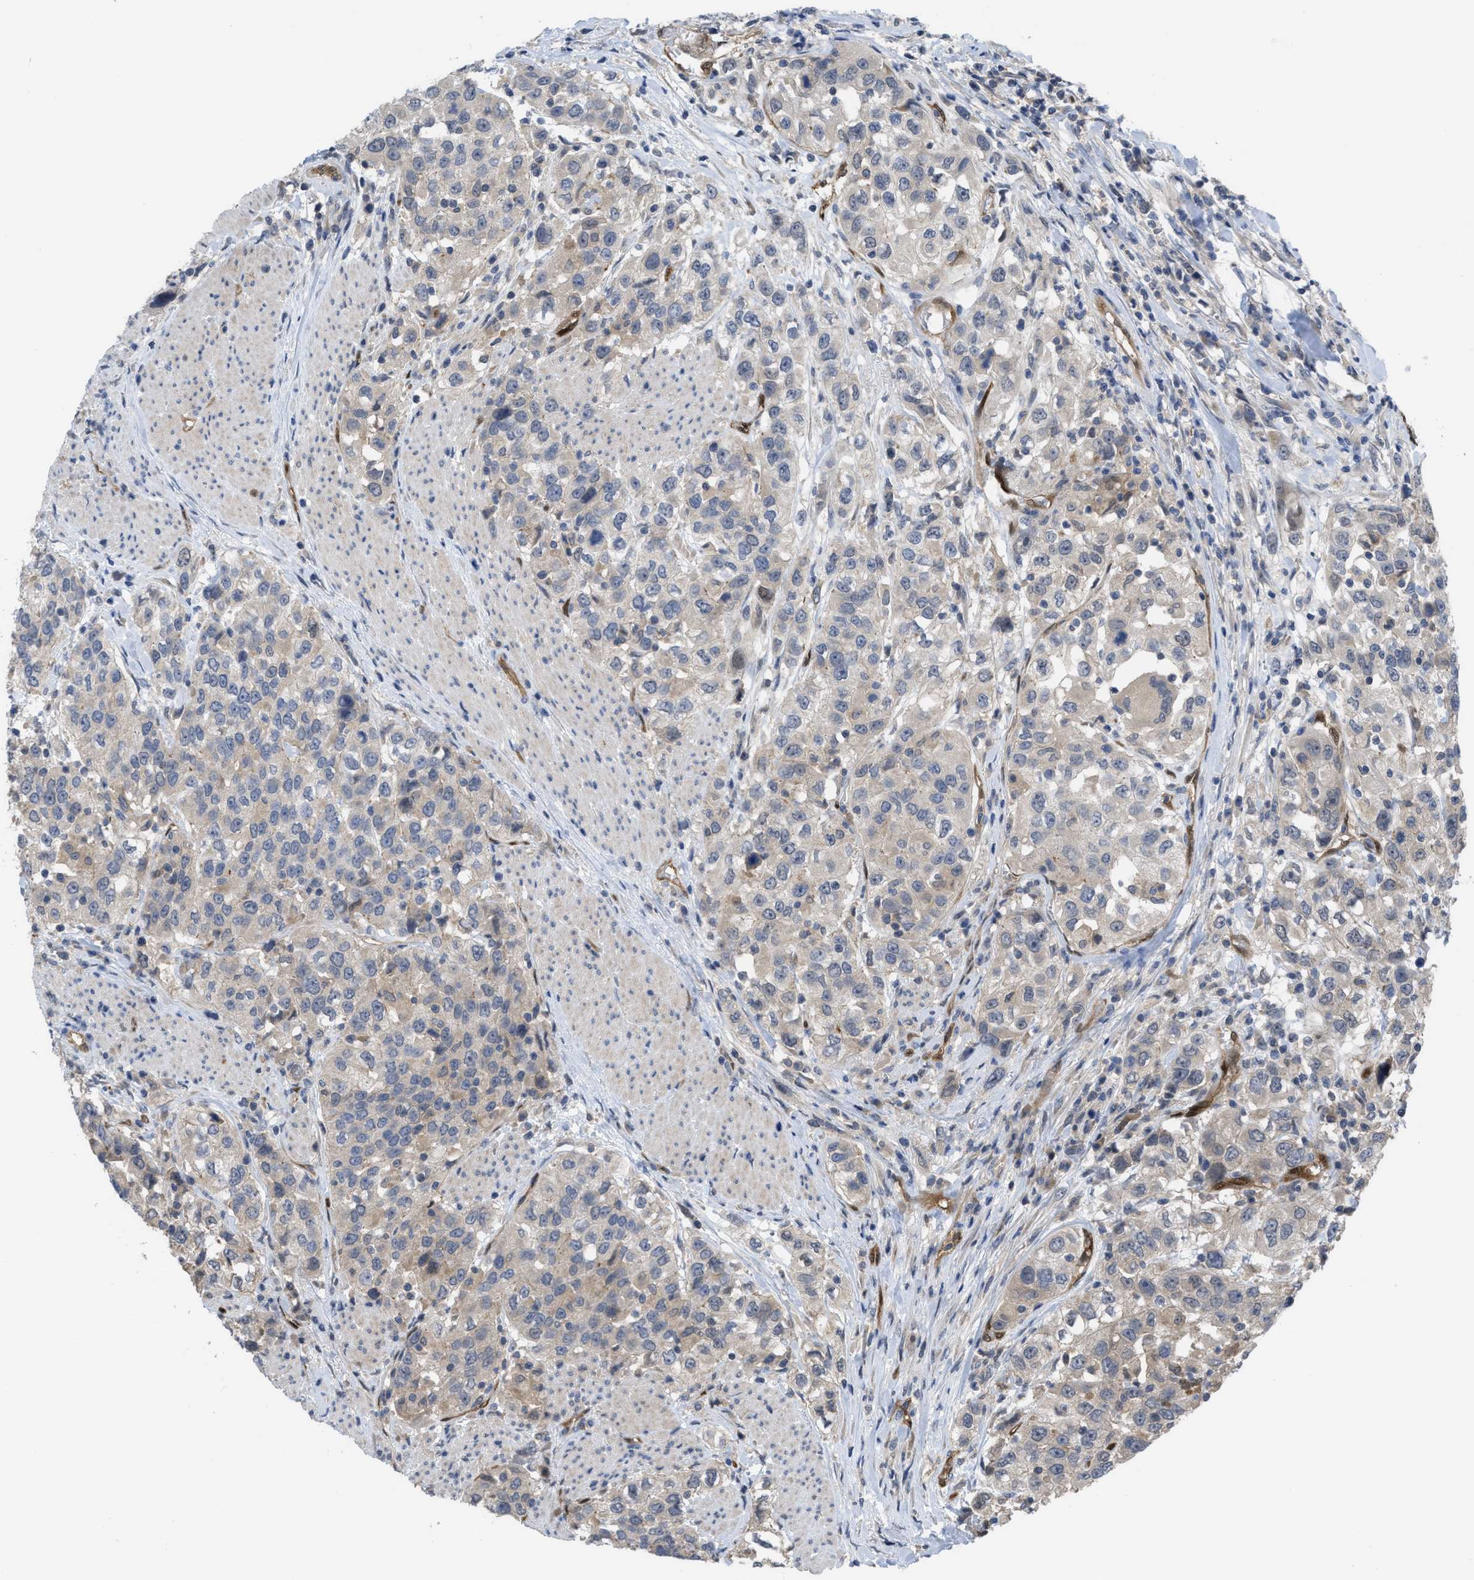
{"staining": {"intensity": "weak", "quantity": "<25%", "location": "cytoplasmic/membranous"}, "tissue": "urothelial cancer", "cell_type": "Tumor cells", "image_type": "cancer", "snomed": [{"axis": "morphology", "description": "Urothelial carcinoma, High grade"}, {"axis": "topography", "description": "Urinary bladder"}], "caption": "An IHC micrograph of urothelial cancer is shown. There is no staining in tumor cells of urothelial cancer.", "gene": "LDAF1", "patient": {"sex": "female", "age": 80}}